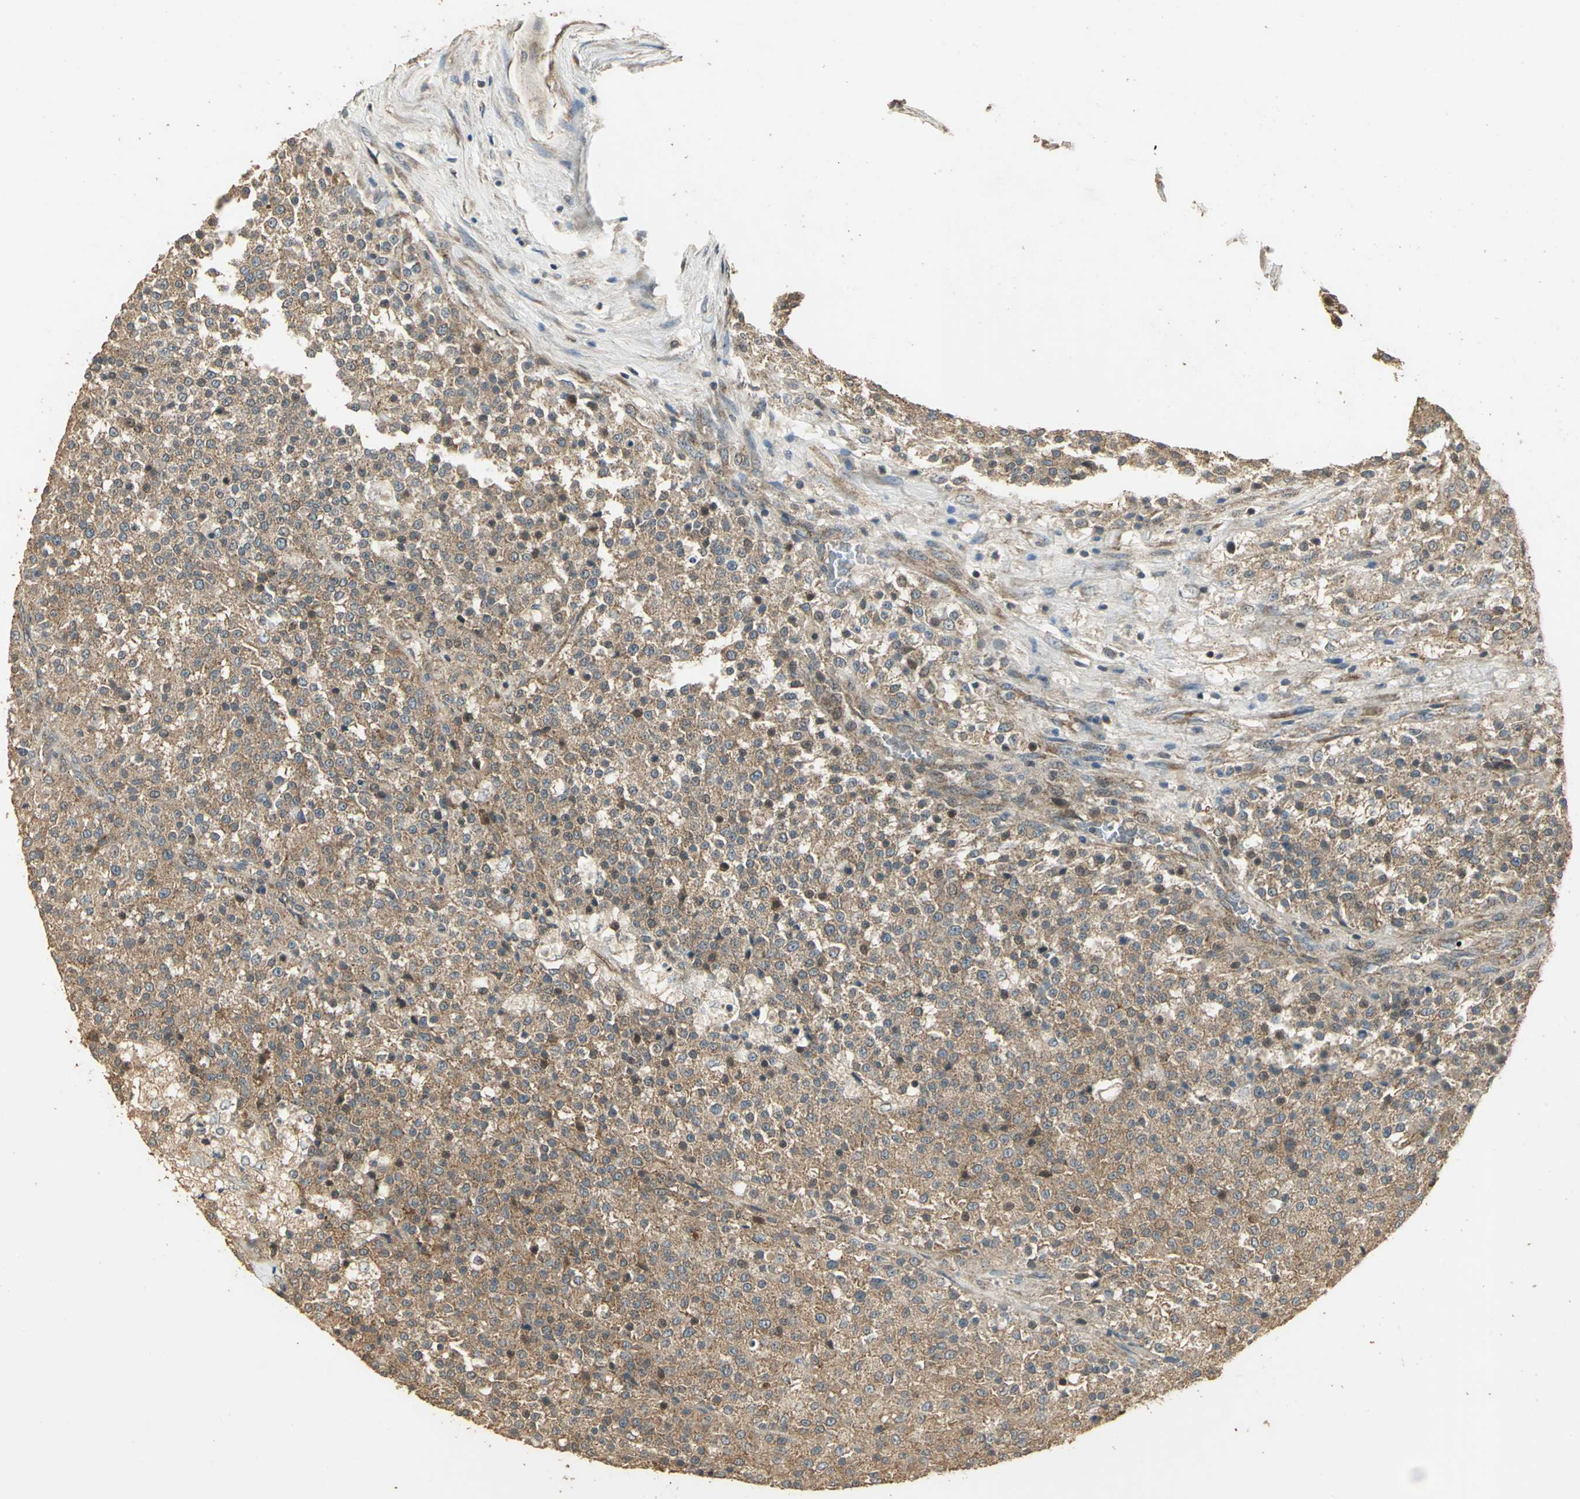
{"staining": {"intensity": "strong", "quantity": ">75%", "location": "cytoplasmic/membranous"}, "tissue": "testis cancer", "cell_type": "Tumor cells", "image_type": "cancer", "snomed": [{"axis": "morphology", "description": "Seminoma, NOS"}, {"axis": "topography", "description": "Testis"}], "caption": "Testis cancer was stained to show a protein in brown. There is high levels of strong cytoplasmic/membranous positivity in approximately >75% of tumor cells. The staining was performed using DAB, with brown indicating positive protein expression. Nuclei are stained blue with hematoxylin.", "gene": "KANK1", "patient": {"sex": "male", "age": 59}}